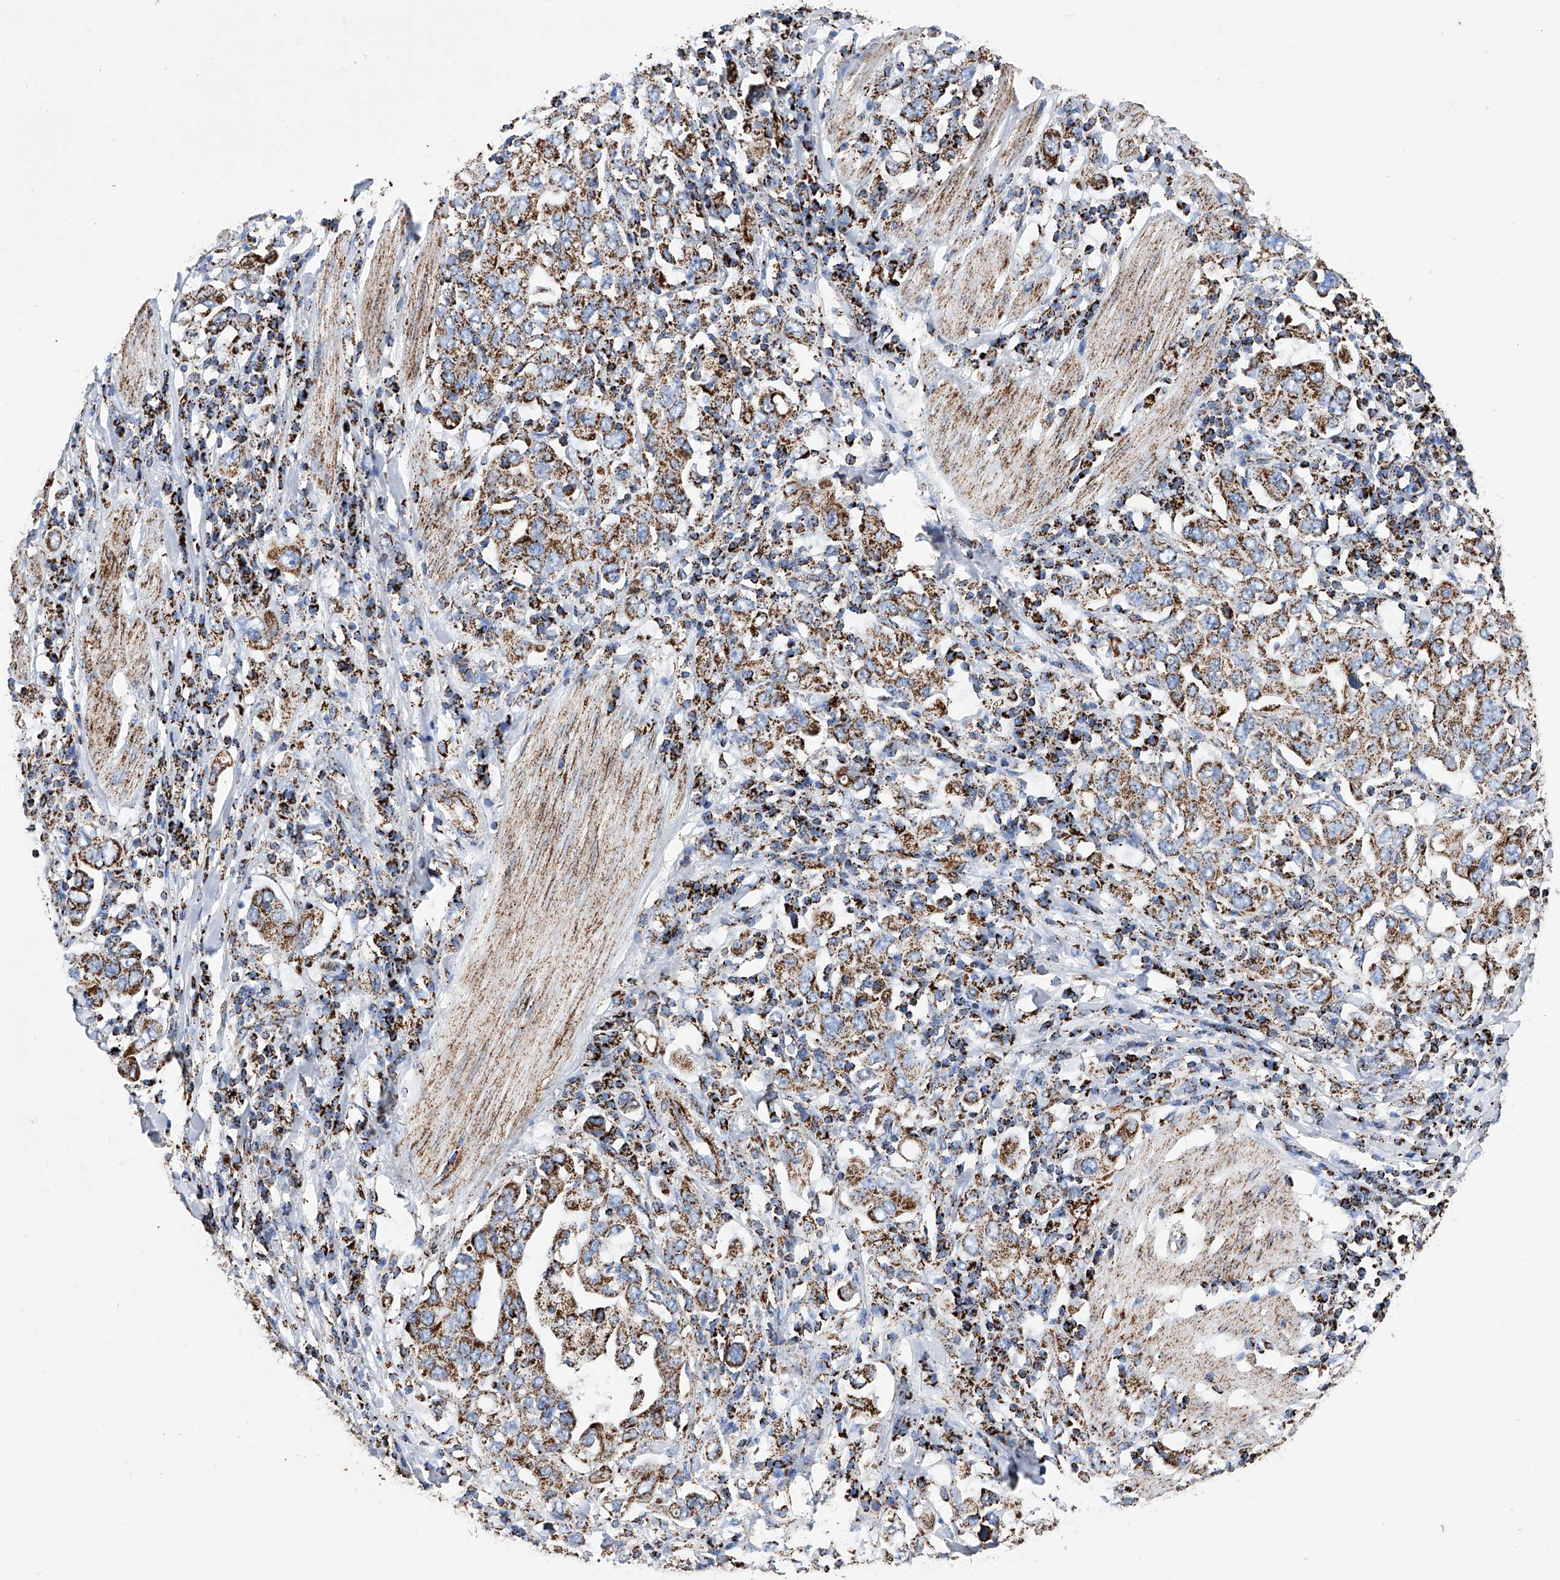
{"staining": {"intensity": "moderate", "quantity": ">75%", "location": "cytoplasmic/membranous"}, "tissue": "stomach cancer", "cell_type": "Tumor cells", "image_type": "cancer", "snomed": [{"axis": "morphology", "description": "Adenocarcinoma, NOS"}, {"axis": "topography", "description": "Stomach, upper"}], "caption": "Stomach cancer was stained to show a protein in brown. There is medium levels of moderate cytoplasmic/membranous expression in approximately >75% of tumor cells.", "gene": "ATP5PF", "patient": {"sex": "male", "age": 62}}